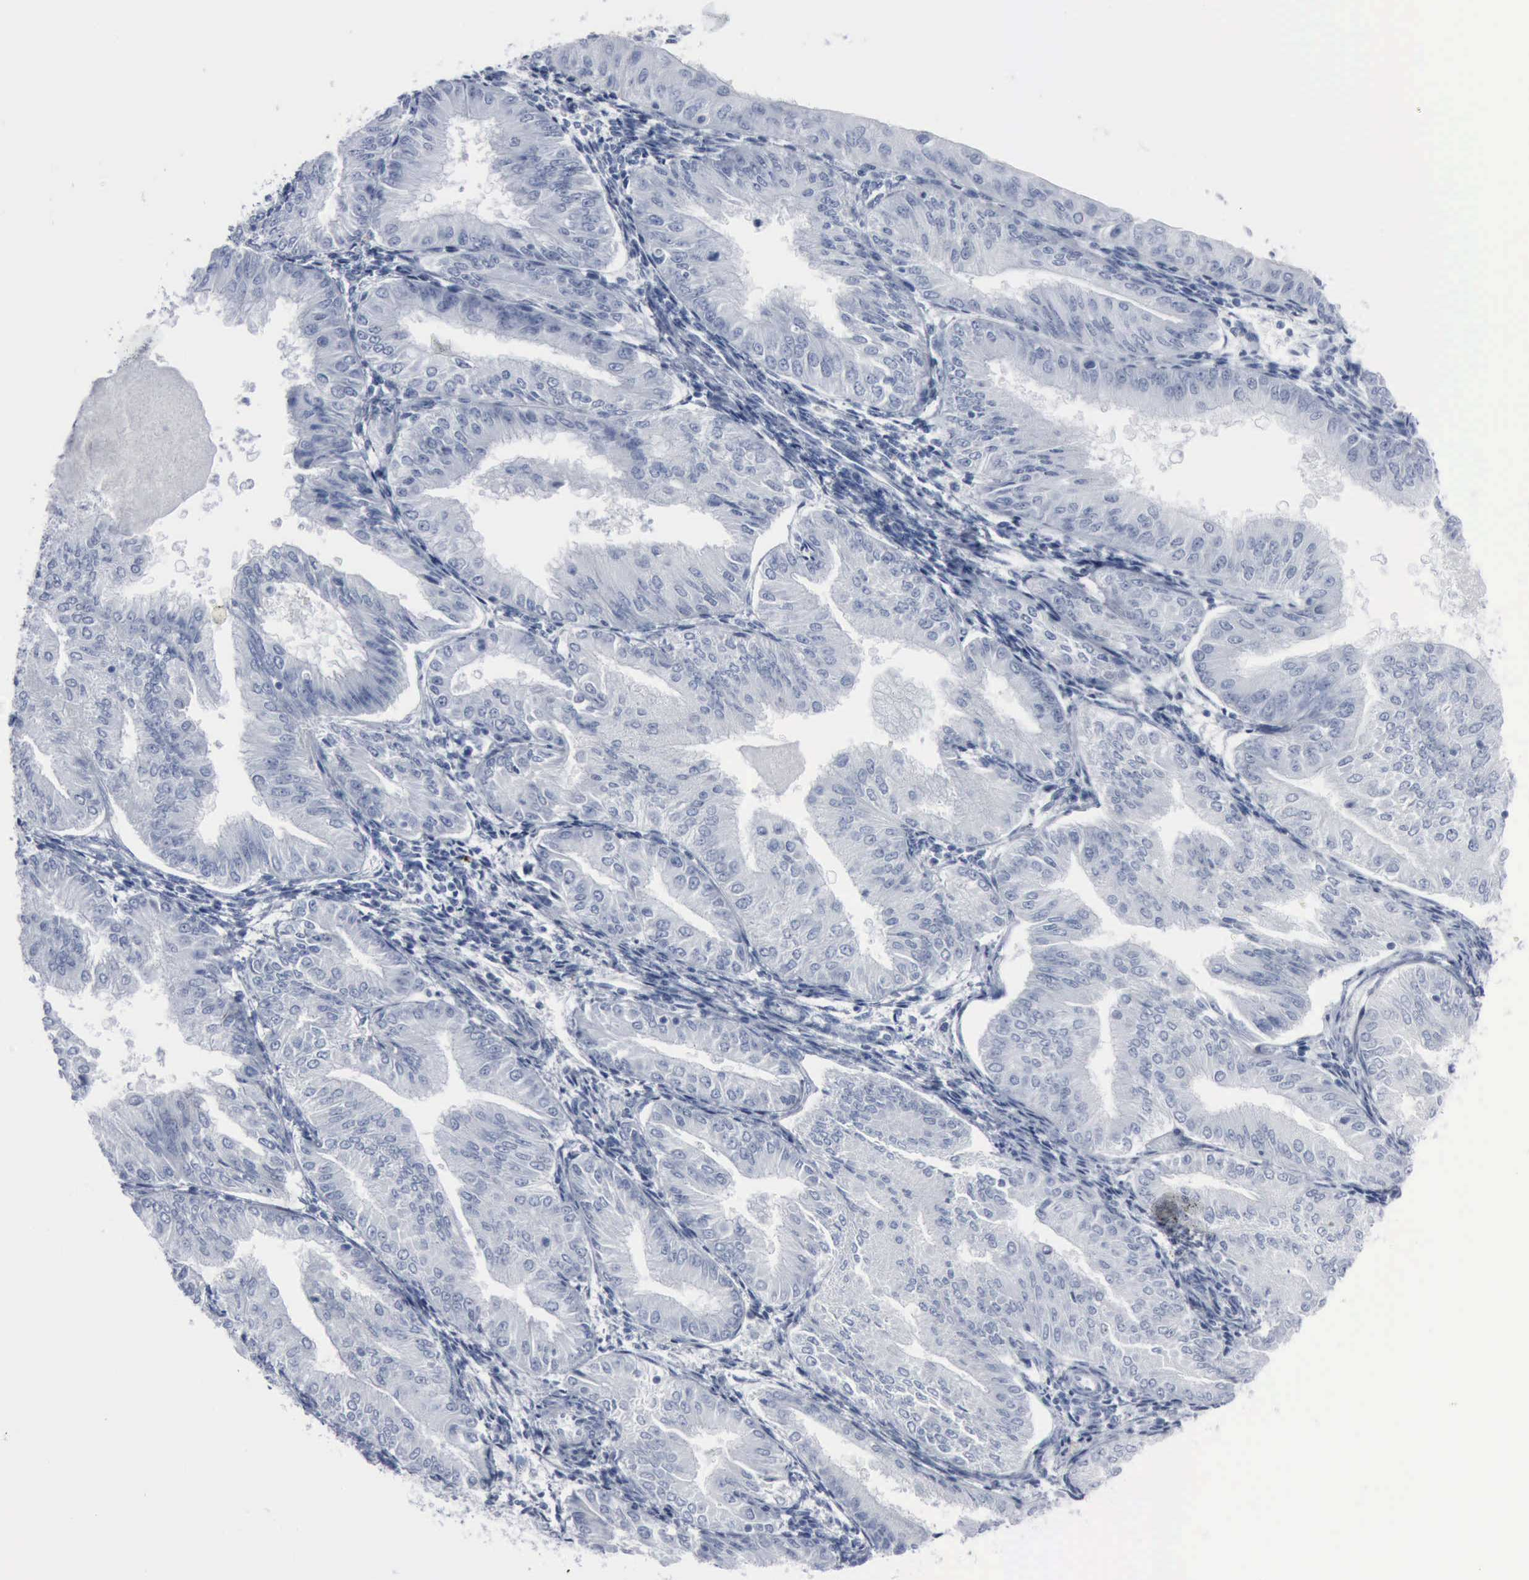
{"staining": {"intensity": "negative", "quantity": "none", "location": "none"}, "tissue": "endometrial cancer", "cell_type": "Tumor cells", "image_type": "cancer", "snomed": [{"axis": "morphology", "description": "Adenocarcinoma, NOS"}, {"axis": "topography", "description": "Endometrium"}], "caption": "DAB immunohistochemical staining of human endometrial adenocarcinoma demonstrates no significant staining in tumor cells.", "gene": "DMD", "patient": {"sex": "female", "age": 53}}